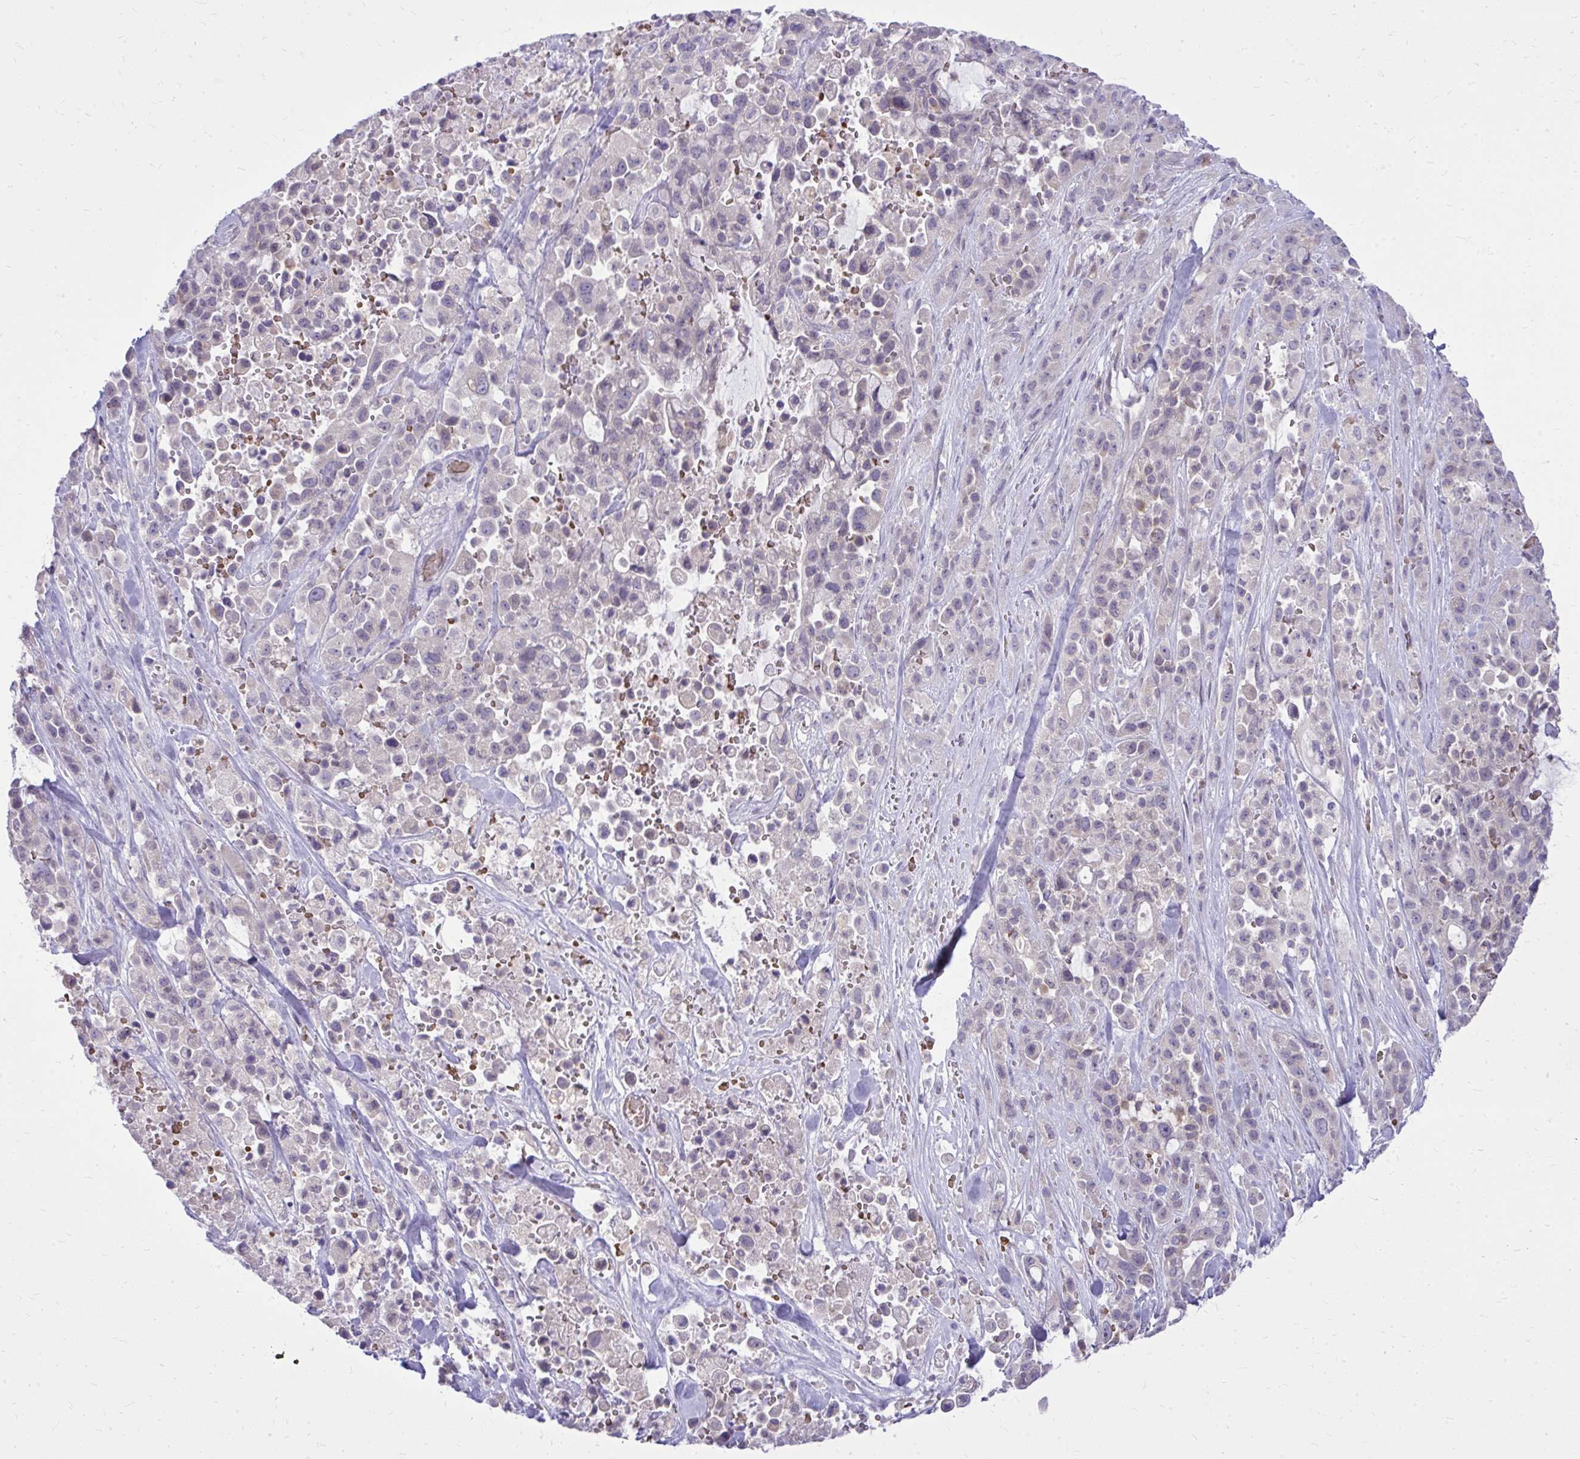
{"staining": {"intensity": "negative", "quantity": "none", "location": "none"}, "tissue": "pancreatic cancer", "cell_type": "Tumor cells", "image_type": "cancer", "snomed": [{"axis": "morphology", "description": "Adenocarcinoma, NOS"}, {"axis": "topography", "description": "Pancreas"}], "caption": "This is a photomicrograph of immunohistochemistry staining of adenocarcinoma (pancreatic), which shows no positivity in tumor cells. (Stains: DAB IHC with hematoxylin counter stain, Microscopy: brightfield microscopy at high magnification).", "gene": "DPY19L1", "patient": {"sex": "male", "age": 44}}